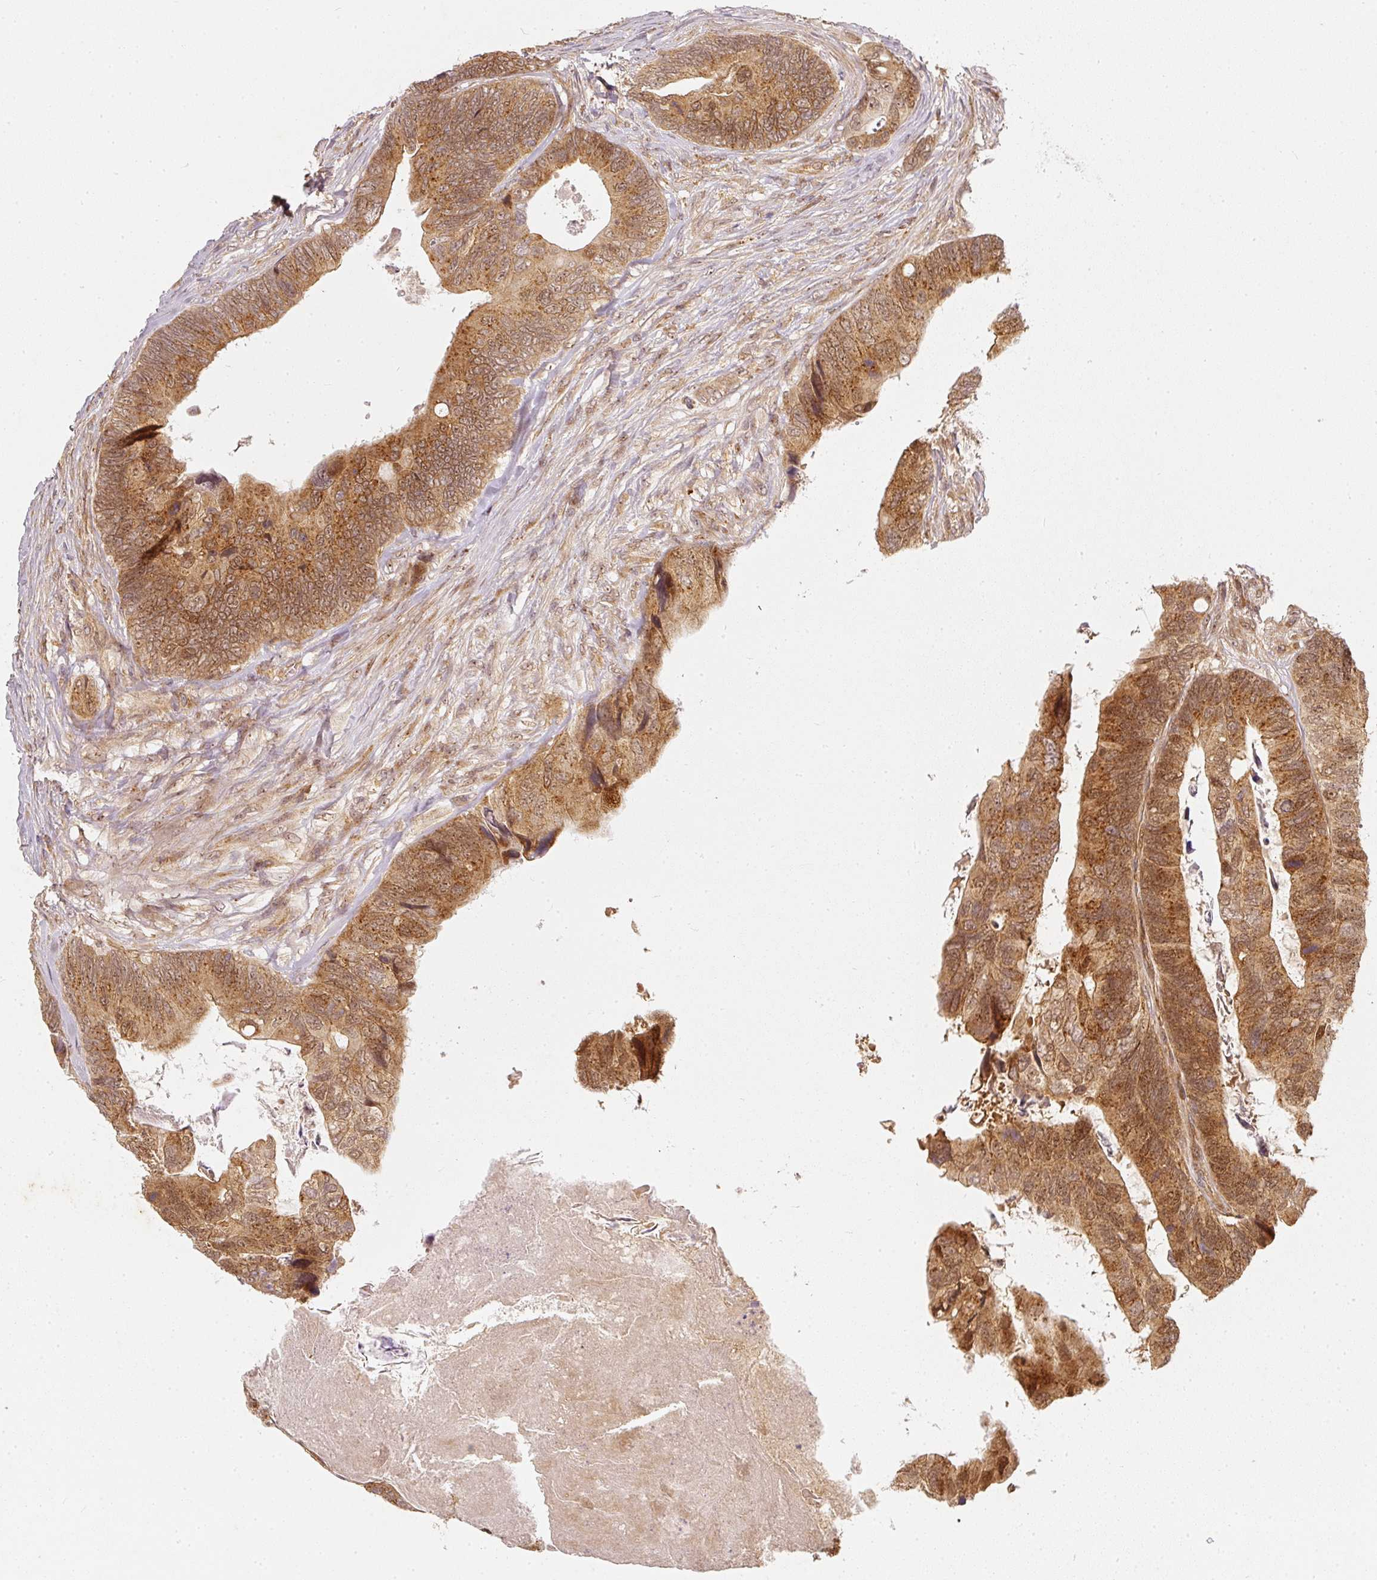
{"staining": {"intensity": "moderate", "quantity": ">75%", "location": "cytoplasmic/membranous"}, "tissue": "colorectal cancer", "cell_type": "Tumor cells", "image_type": "cancer", "snomed": [{"axis": "morphology", "description": "Adenocarcinoma, NOS"}, {"axis": "topography", "description": "Colon"}], "caption": "Immunohistochemistry of colorectal cancer (adenocarcinoma) displays medium levels of moderate cytoplasmic/membranous positivity in approximately >75% of tumor cells.", "gene": "ZNF580", "patient": {"sex": "female", "age": 67}}